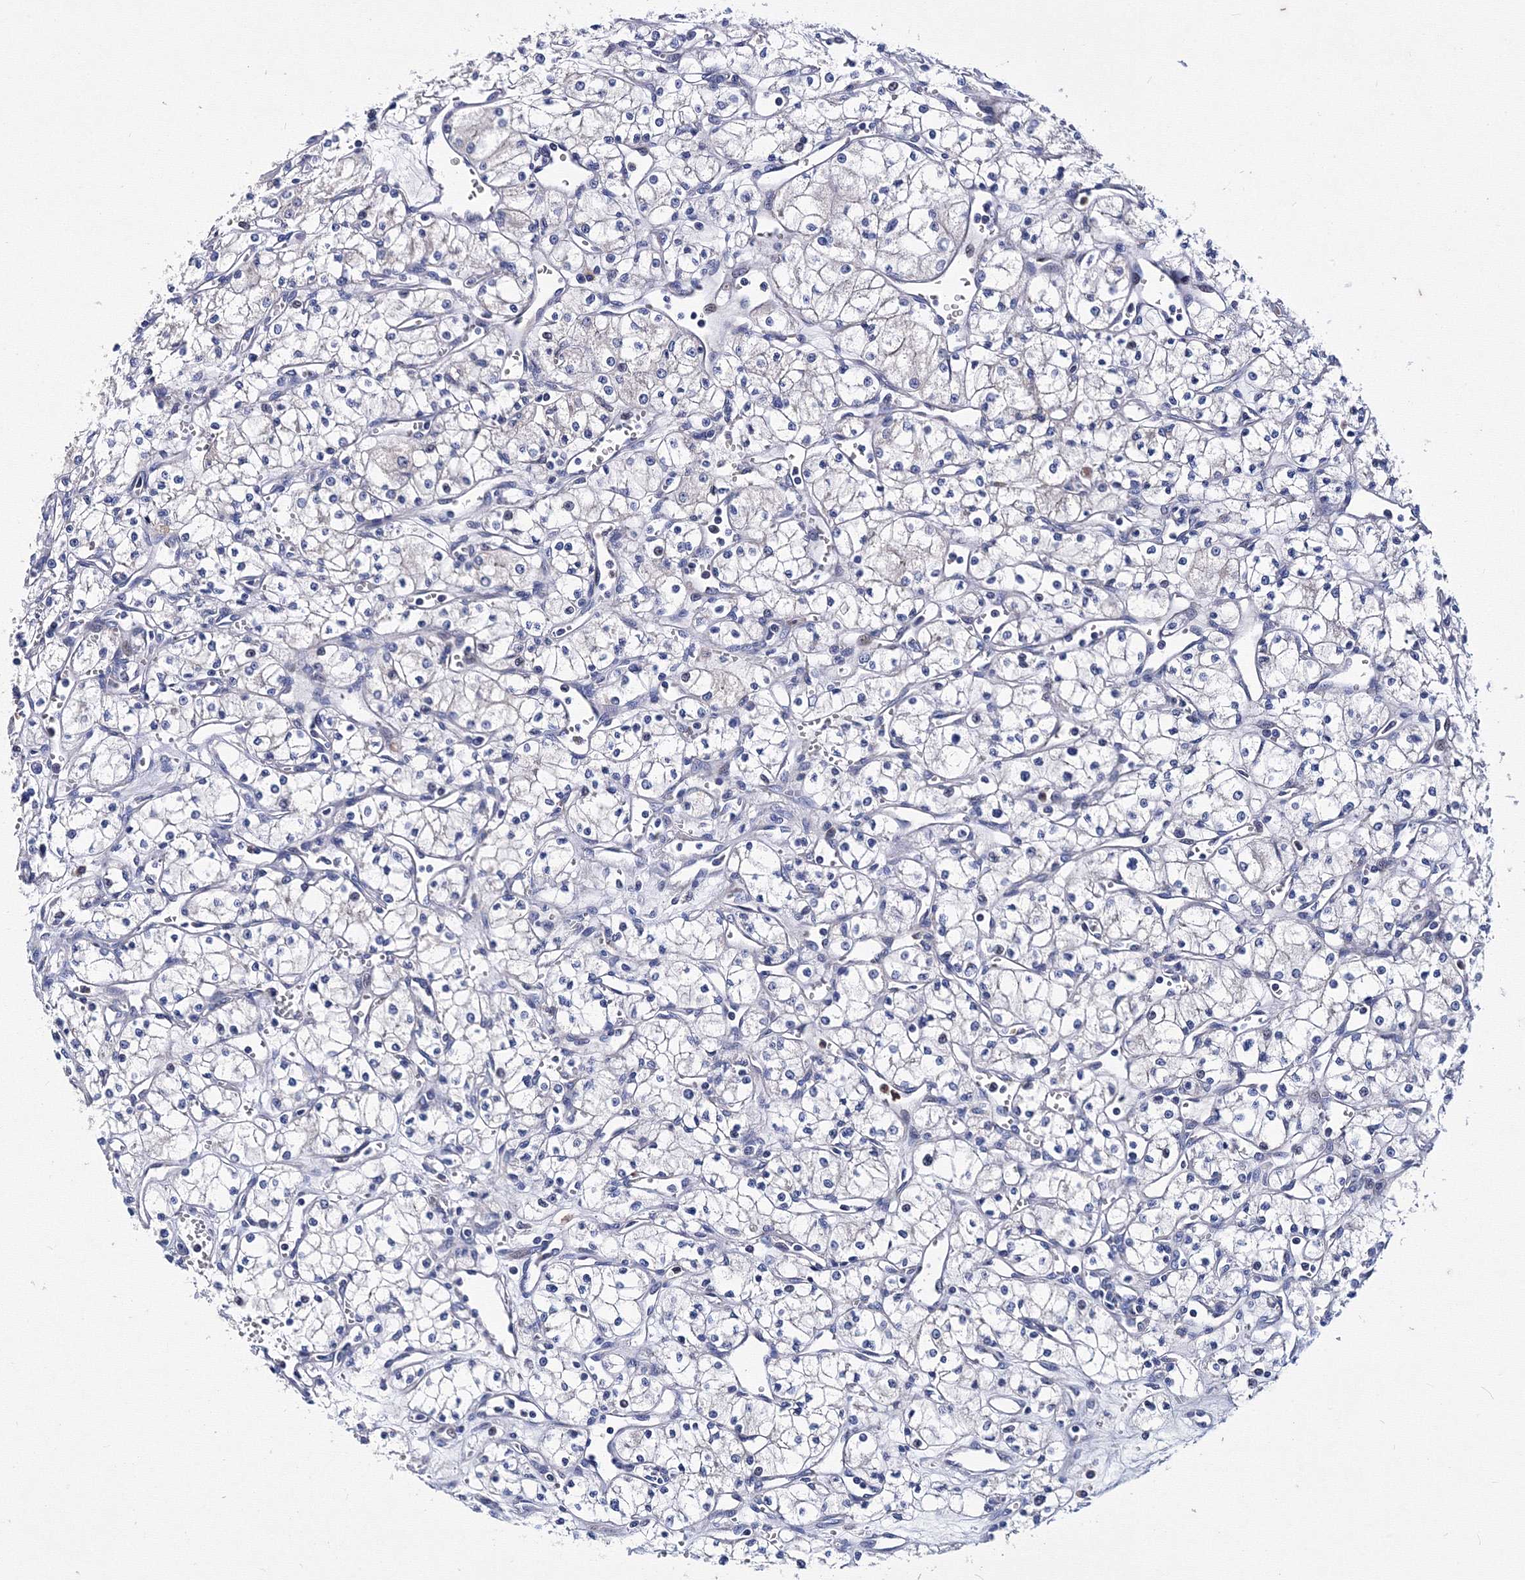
{"staining": {"intensity": "negative", "quantity": "none", "location": "none"}, "tissue": "renal cancer", "cell_type": "Tumor cells", "image_type": "cancer", "snomed": [{"axis": "morphology", "description": "Adenocarcinoma, NOS"}, {"axis": "topography", "description": "Kidney"}], "caption": "Tumor cells are negative for protein expression in human renal cancer.", "gene": "TRPM2", "patient": {"sex": "male", "age": 59}}